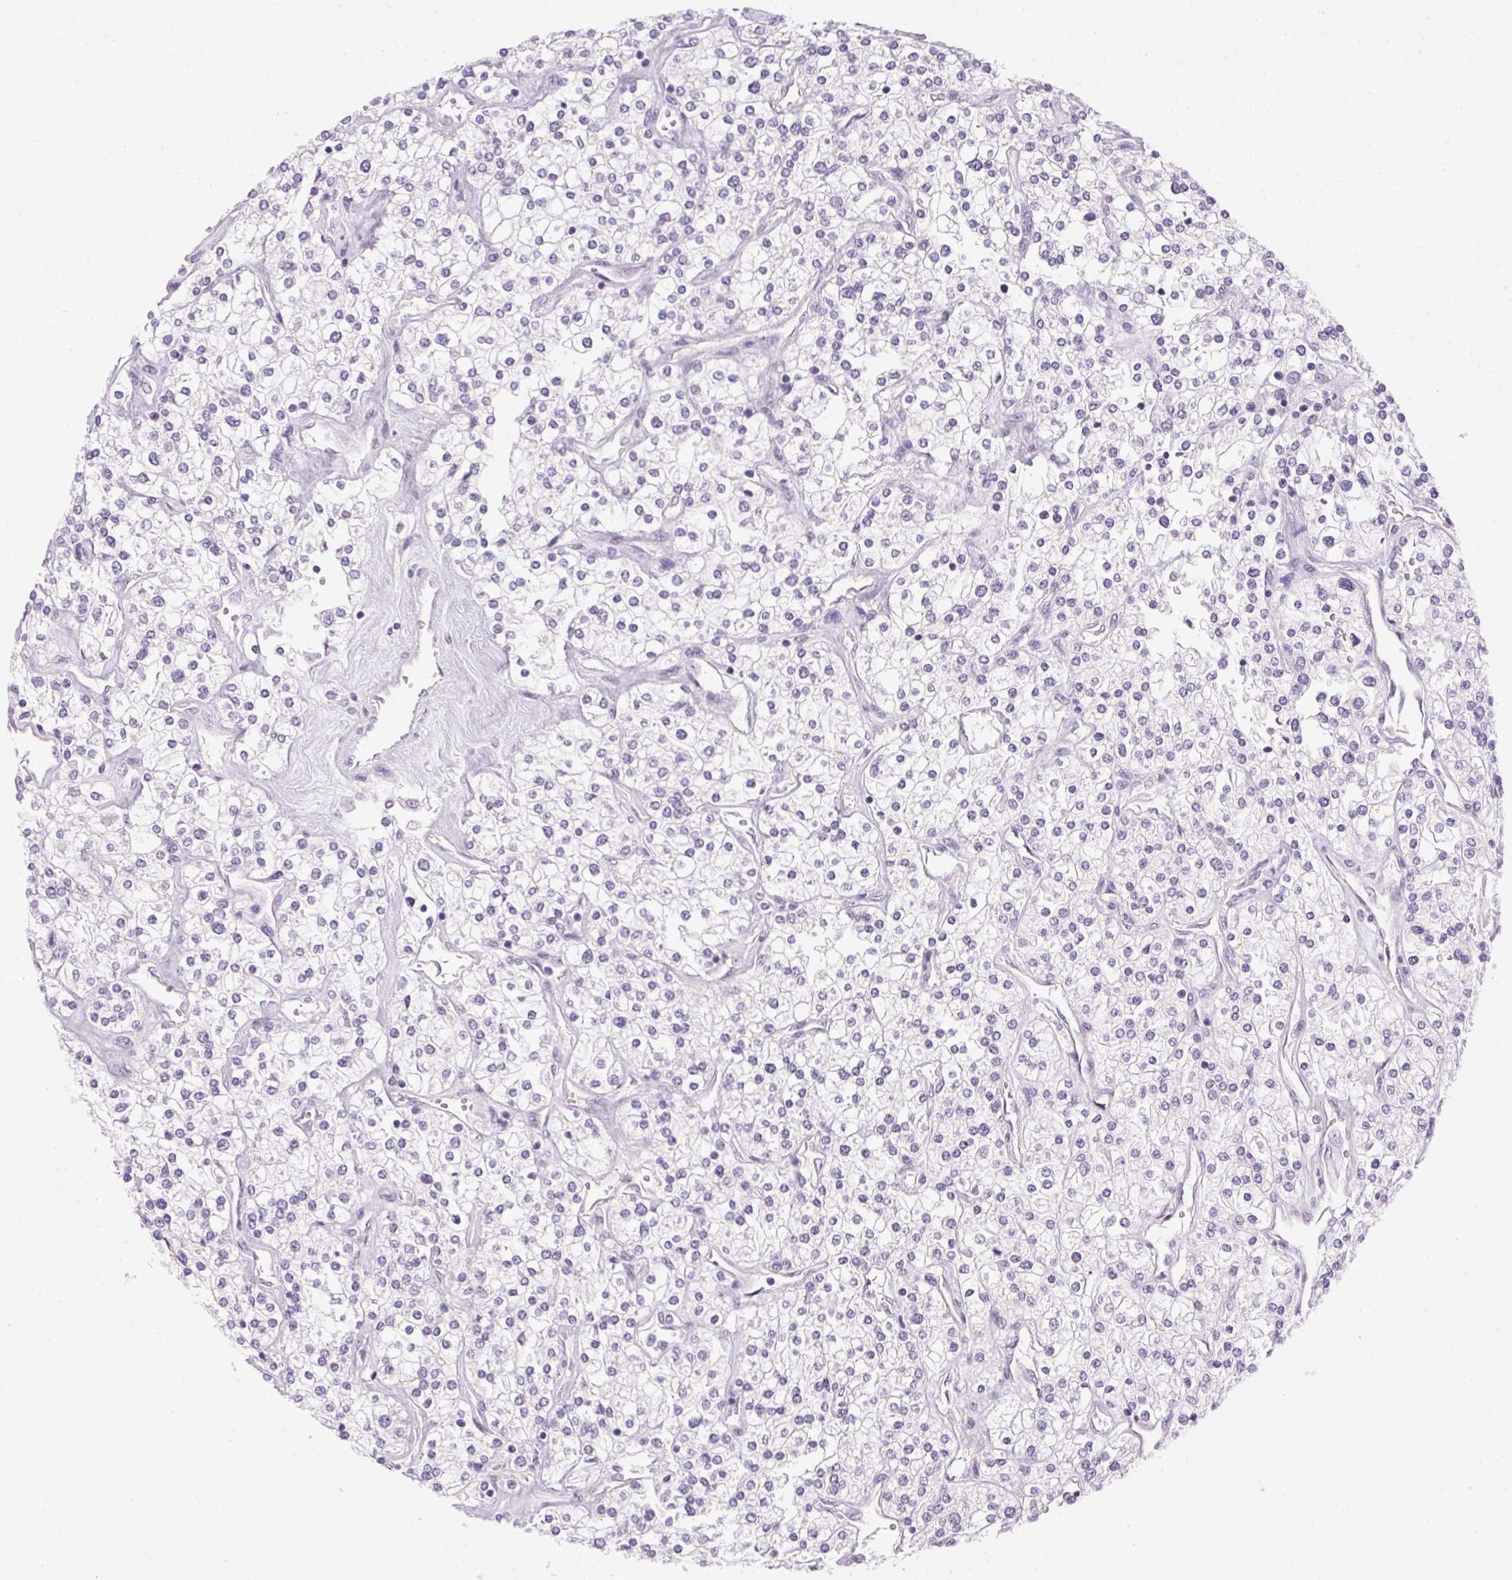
{"staining": {"intensity": "negative", "quantity": "none", "location": "none"}, "tissue": "renal cancer", "cell_type": "Tumor cells", "image_type": "cancer", "snomed": [{"axis": "morphology", "description": "Adenocarcinoma, NOS"}, {"axis": "topography", "description": "Kidney"}], "caption": "The image displays no staining of tumor cells in adenocarcinoma (renal). (DAB (3,3'-diaminobenzidine) IHC with hematoxylin counter stain).", "gene": "POPDC2", "patient": {"sex": "male", "age": 80}}